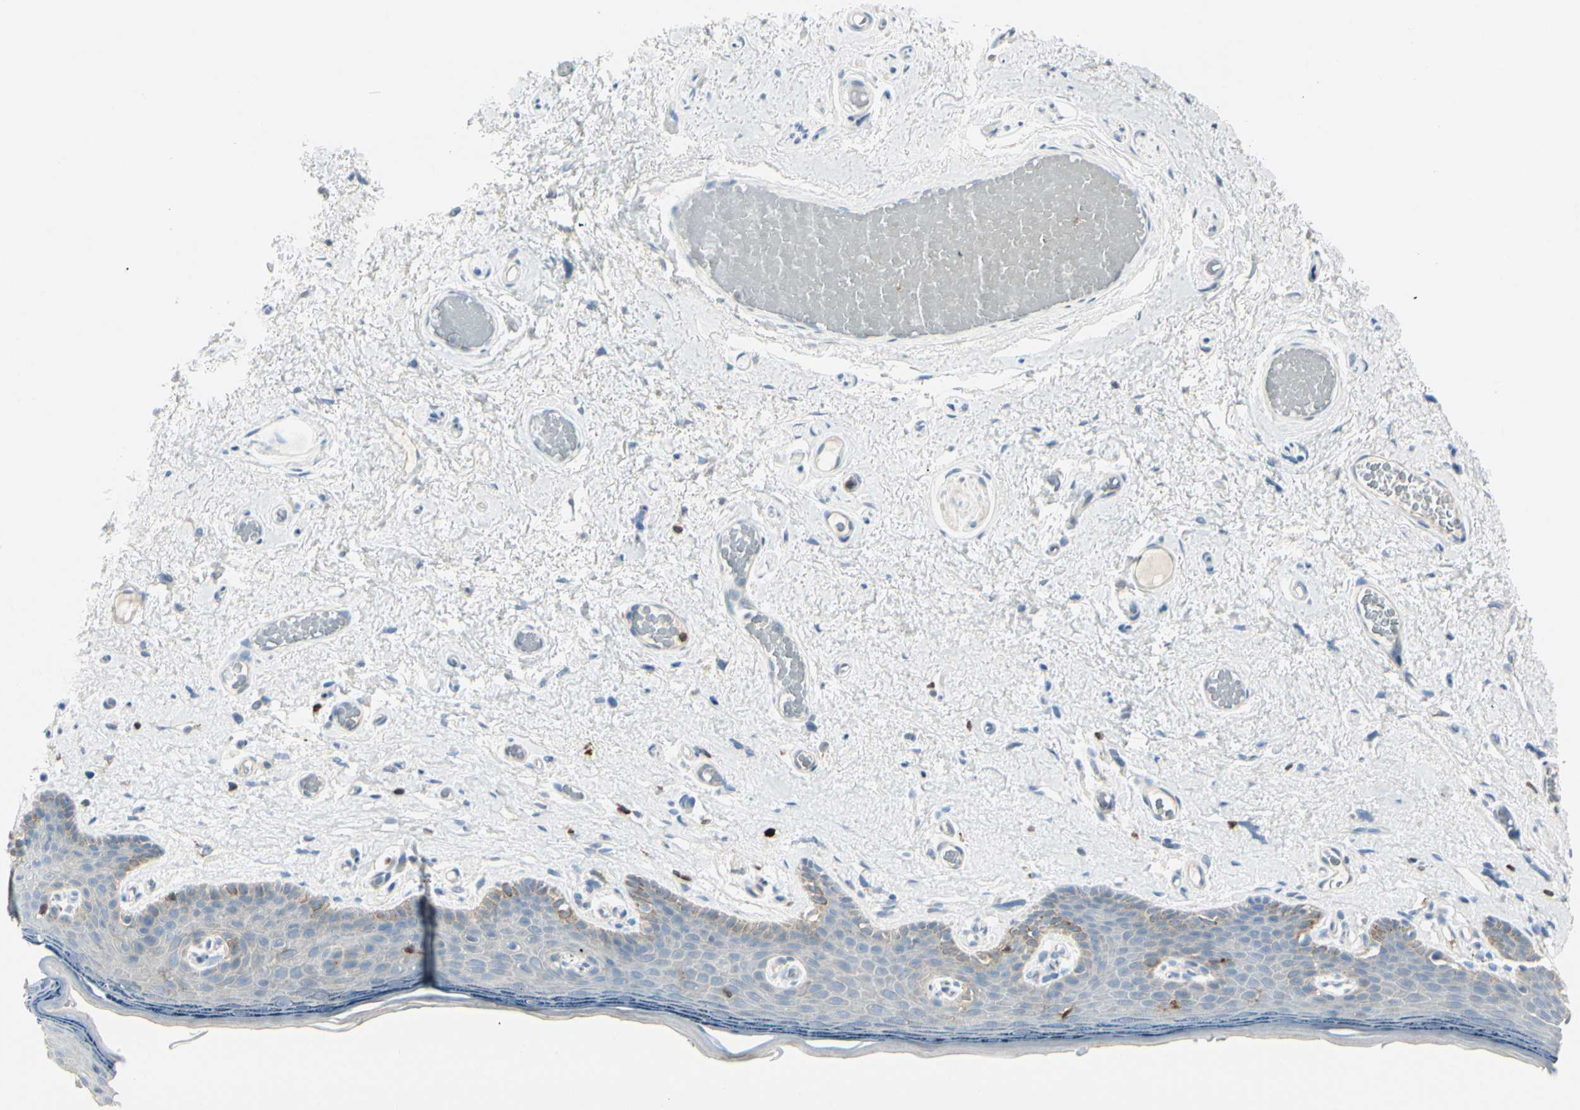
{"staining": {"intensity": "moderate", "quantity": "<25%", "location": "cytoplasmic/membranous"}, "tissue": "skin", "cell_type": "Epidermal cells", "image_type": "normal", "snomed": [{"axis": "morphology", "description": "Normal tissue, NOS"}, {"axis": "topography", "description": "Vulva"}], "caption": "A brown stain highlights moderate cytoplasmic/membranous positivity of a protein in epidermal cells of unremarkable skin.", "gene": "TRAF1", "patient": {"sex": "female", "age": 54}}